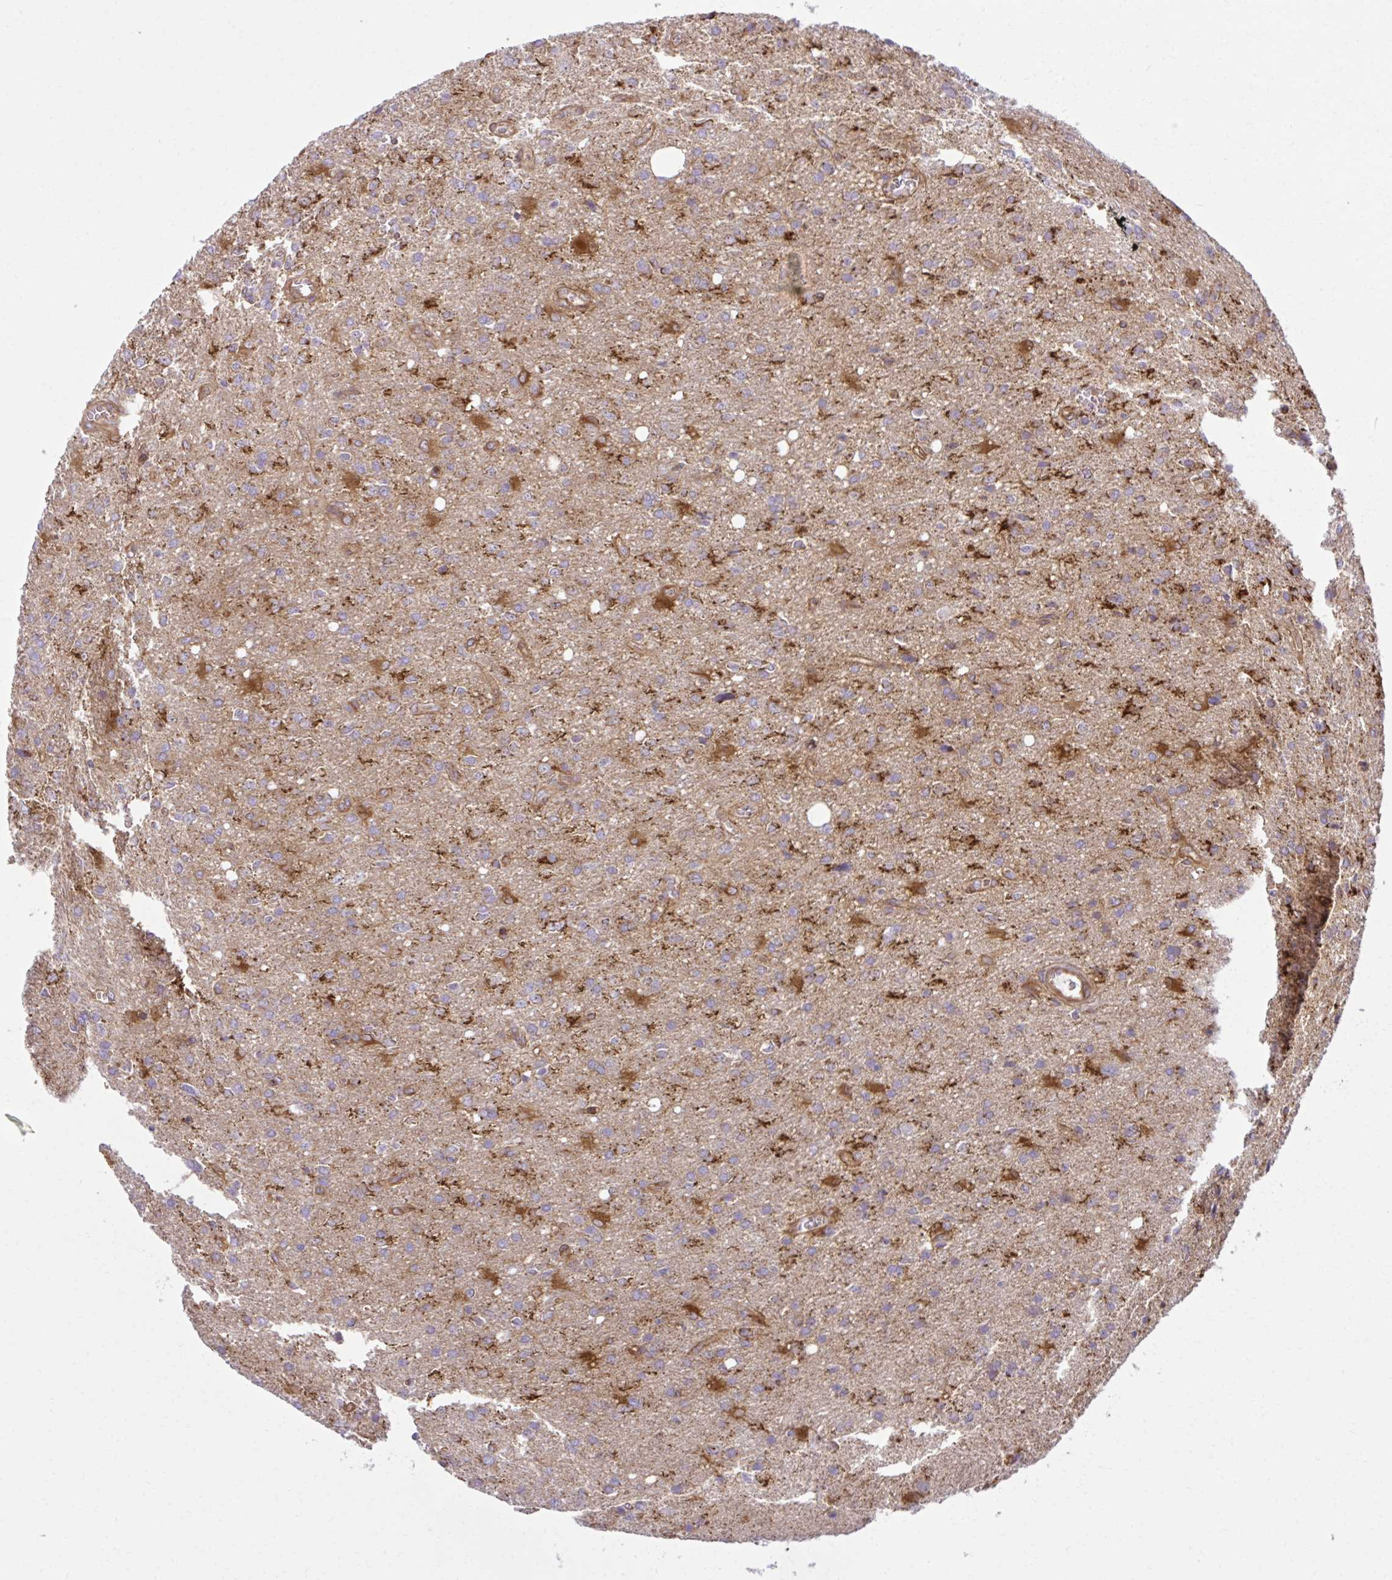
{"staining": {"intensity": "moderate", "quantity": ">75%", "location": "cytoplasmic/membranous"}, "tissue": "glioma", "cell_type": "Tumor cells", "image_type": "cancer", "snomed": [{"axis": "morphology", "description": "Glioma, malignant, Low grade"}, {"axis": "topography", "description": "Brain"}], "caption": "Protein expression analysis of human low-grade glioma (malignant) reveals moderate cytoplasmic/membranous staining in about >75% of tumor cells.", "gene": "LIMS1", "patient": {"sex": "male", "age": 66}}